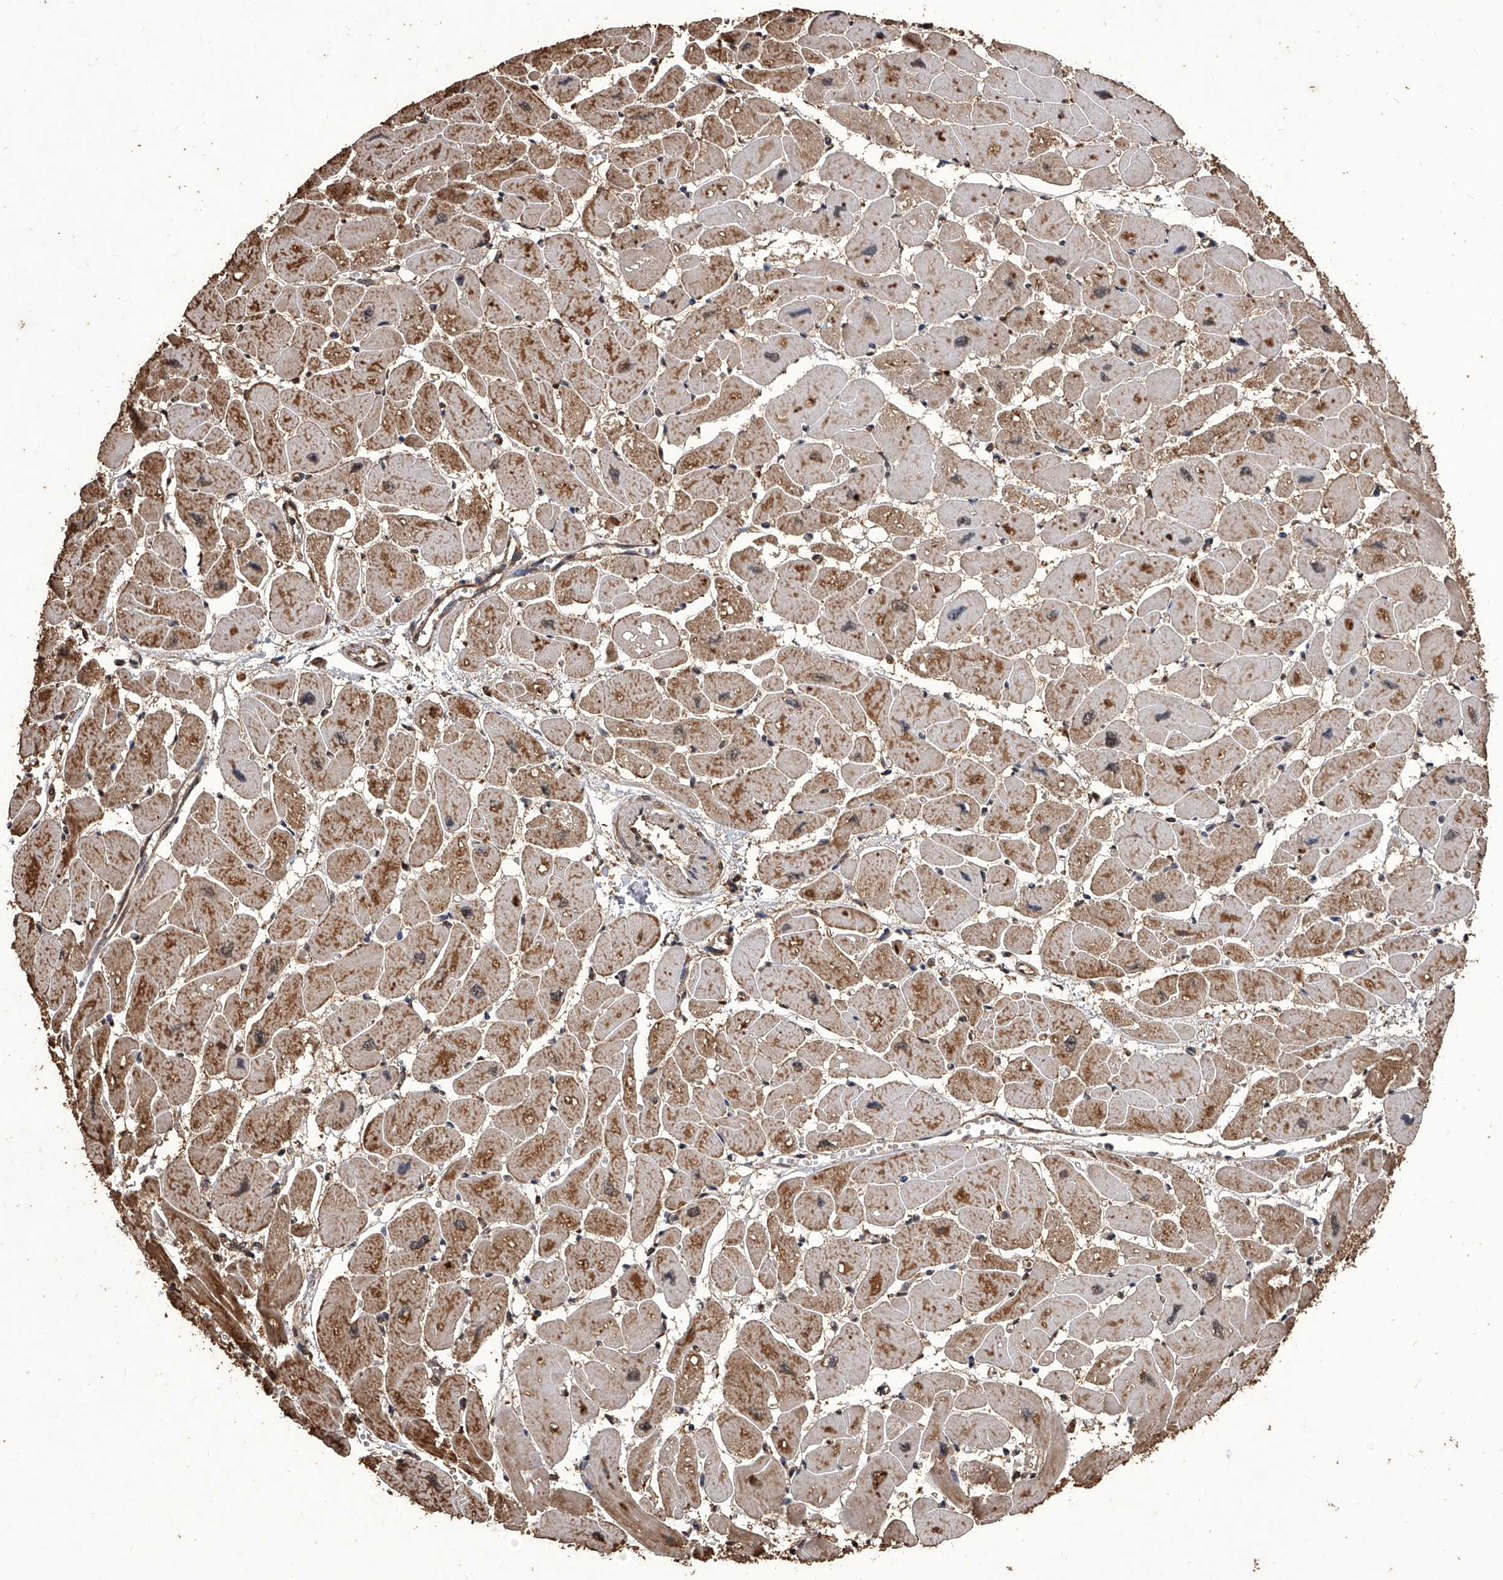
{"staining": {"intensity": "moderate", "quantity": ">75%", "location": "cytoplasmic/membranous"}, "tissue": "heart muscle", "cell_type": "Cardiomyocytes", "image_type": "normal", "snomed": [{"axis": "morphology", "description": "Normal tissue, NOS"}, {"axis": "topography", "description": "Heart"}], "caption": "An immunohistochemistry micrograph of normal tissue is shown. Protein staining in brown shows moderate cytoplasmic/membranous positivity in heart muscle within cardiomyocytes.", "gene": "FBXL4", "patient": {"sex": "female", "age": 54}}